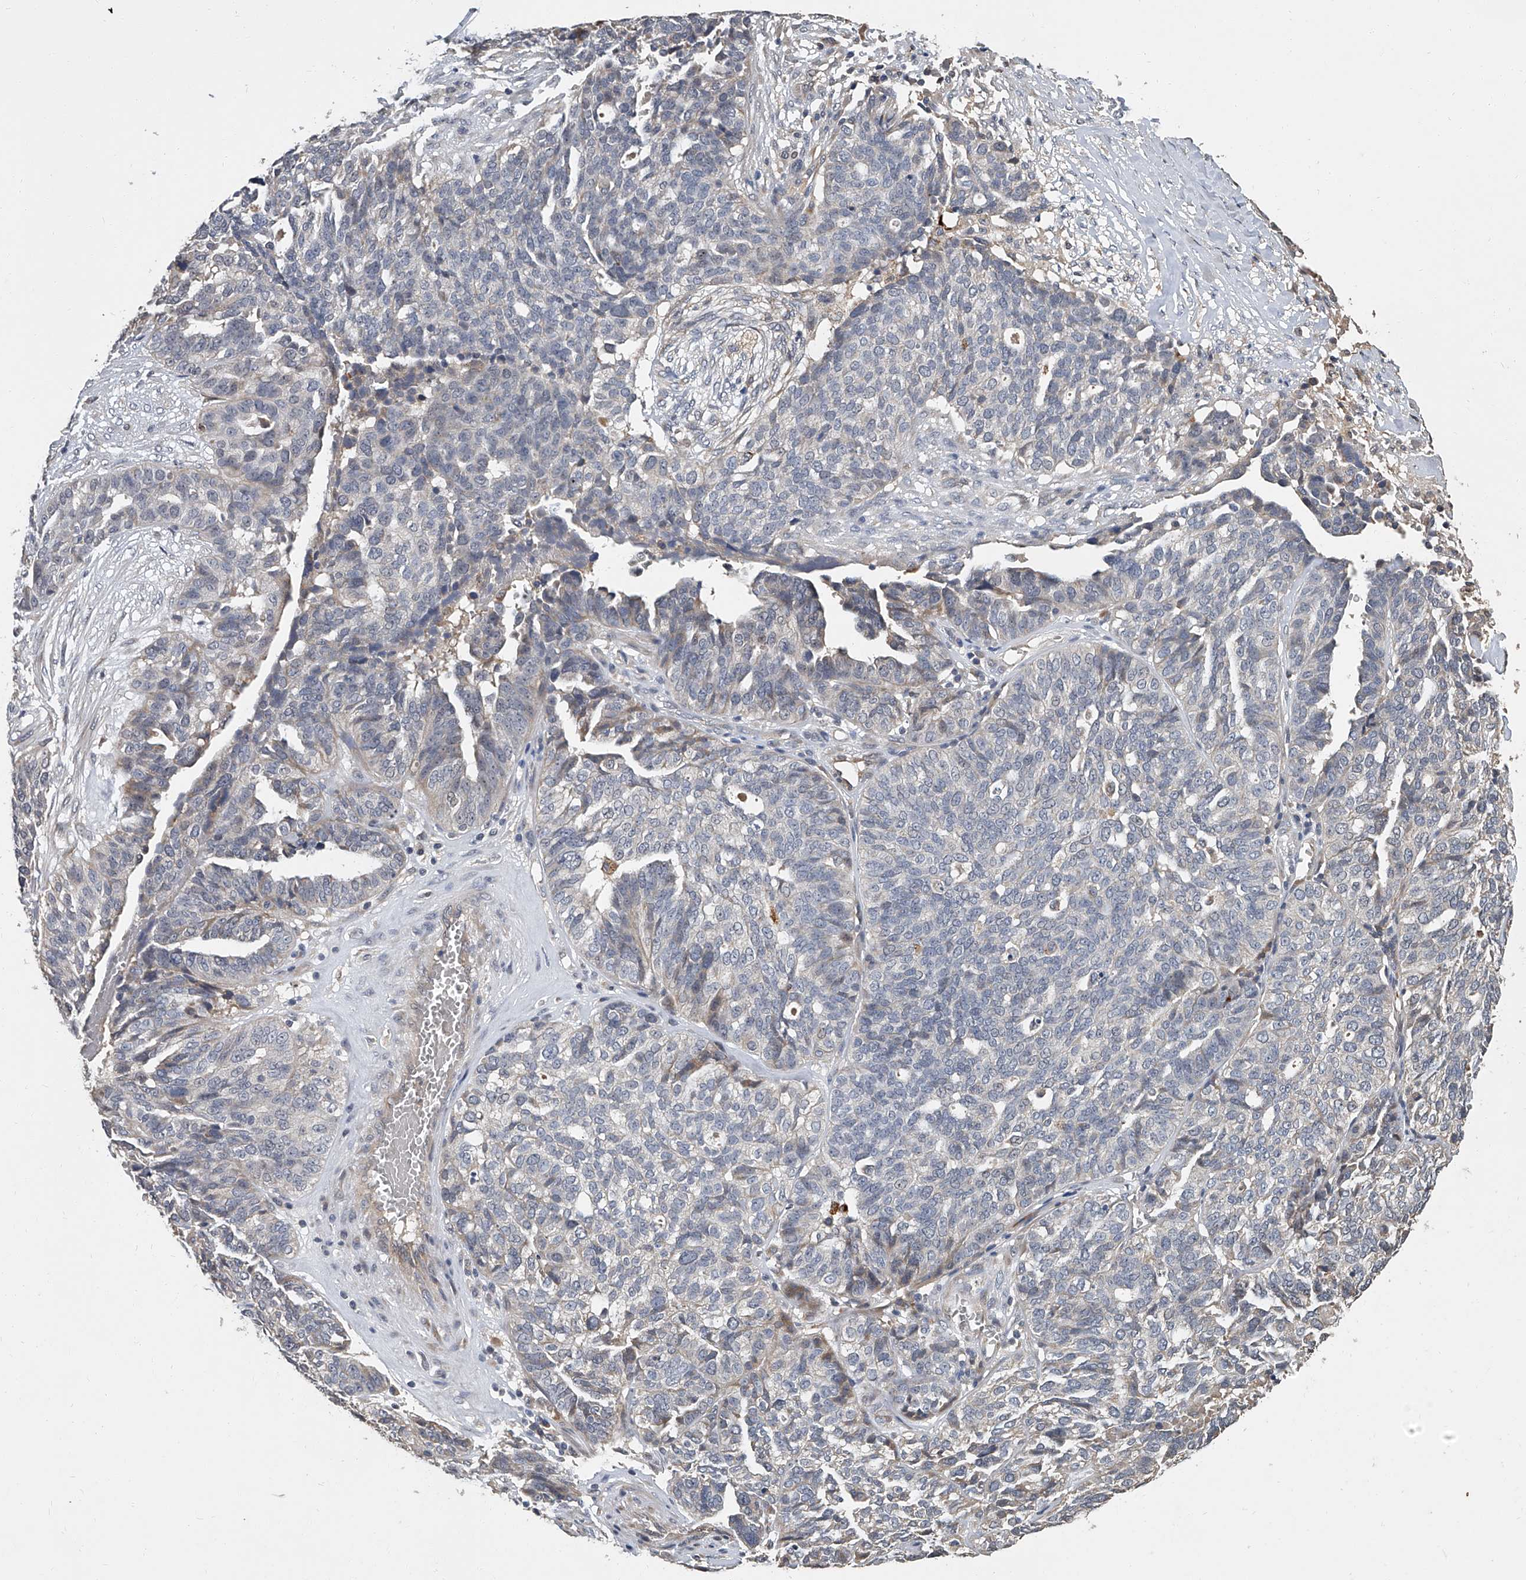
{"staining": {"intensity": "weak", "quantity": "<25%", "location": "cytoplasmic/membranous"}, "tissue": "ovarian cancer", "cell_type": "Tumor cells", "image_type": "cancer", "snomed": [{"axis": "morphology", "description": "Cystadenocarcinoma, serous, NOS"}, {"axis": "topography", "description": "Ovary"}], "caption": "Histopathology image shows no protein positivity in tumor cells of serous cystadenocarcinoma (ovarian) tissue.", "gene": "JAG2", "patient": {"sex": "female", "age": 59}}